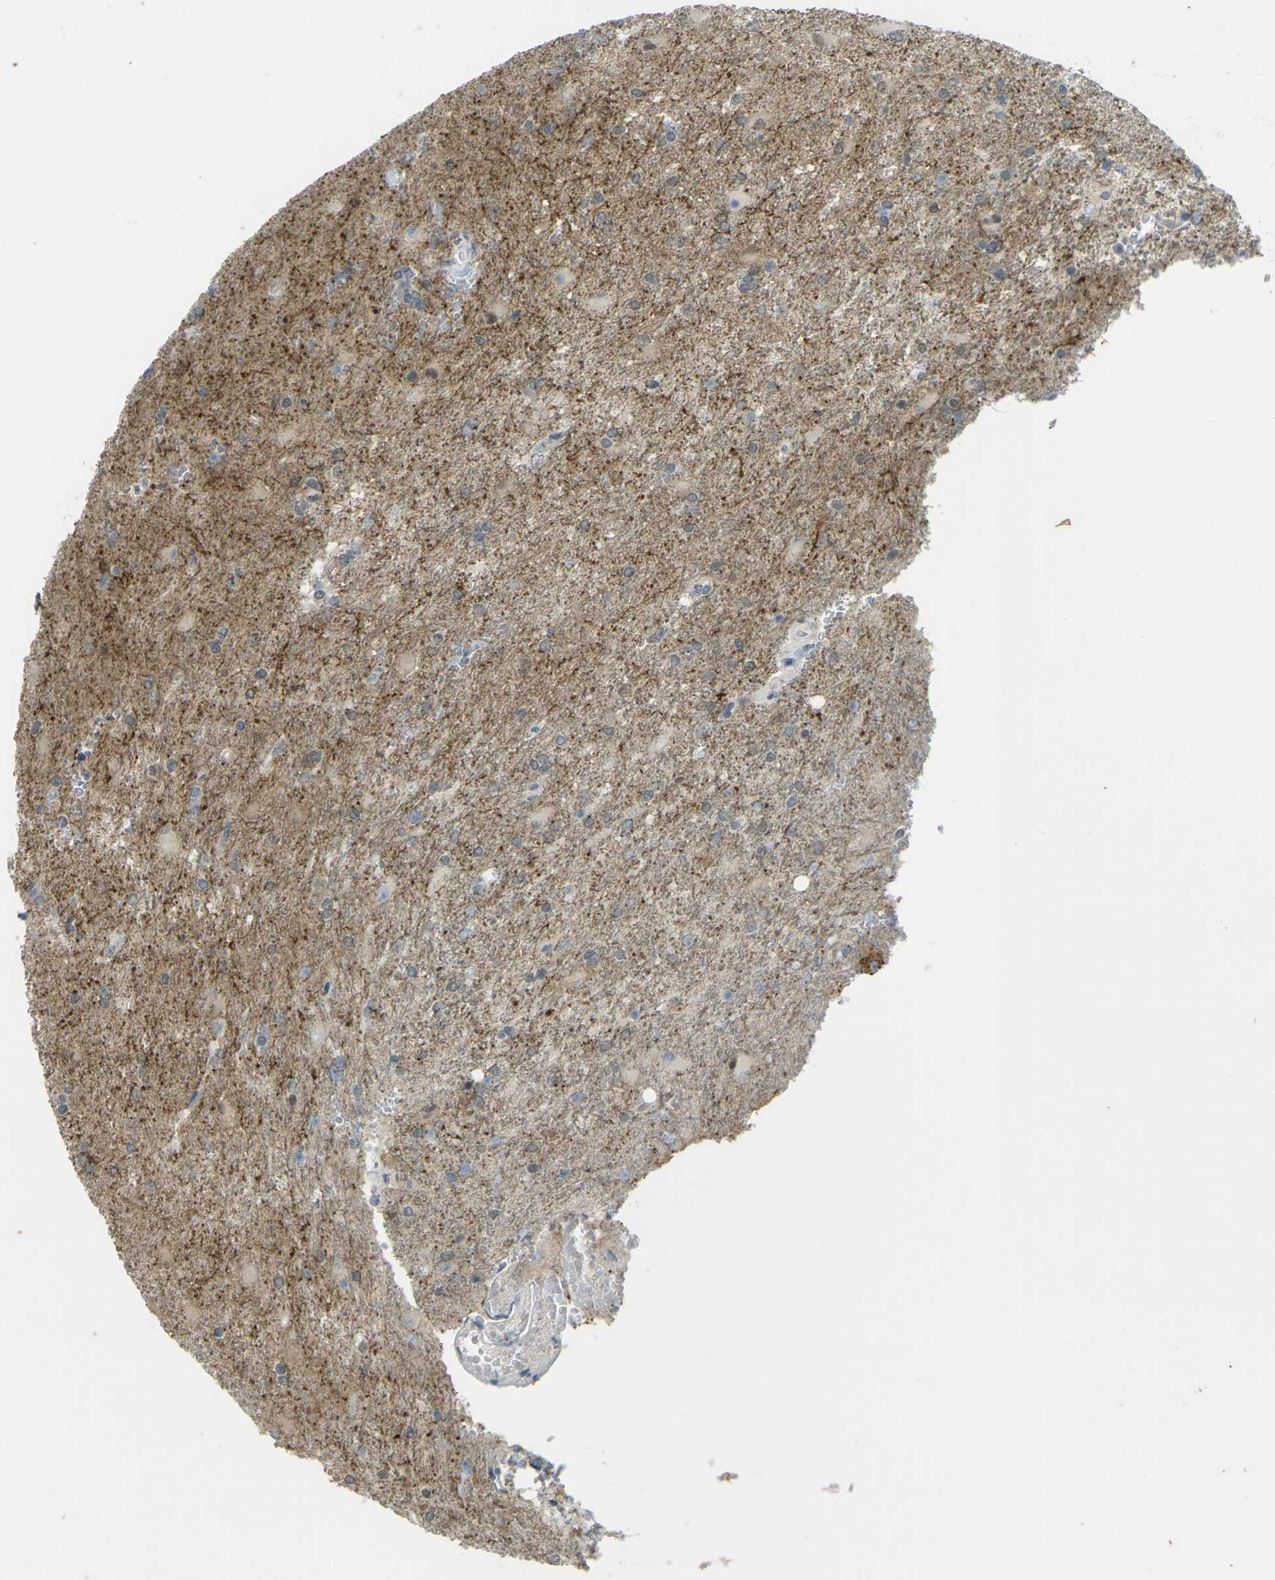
{"staining": {"intensity": "negative", "quantity": "none", "location": "none"}, "tissue": "glioma", "cell_type": "Tumor cells", "image_type": "cancer", "snomed": [{"axis": "morphology", "description": "Glioma, malignant, High grade"}, {"axis": "topography", "description": "Brain"}], "caption": "Immunohistochemical staining of human malignant glioma (high-grade) reveals no significant positivity in tumor cells.", "gene": "SPTBN2", "patient": {"sex": "male", "age": 71}}